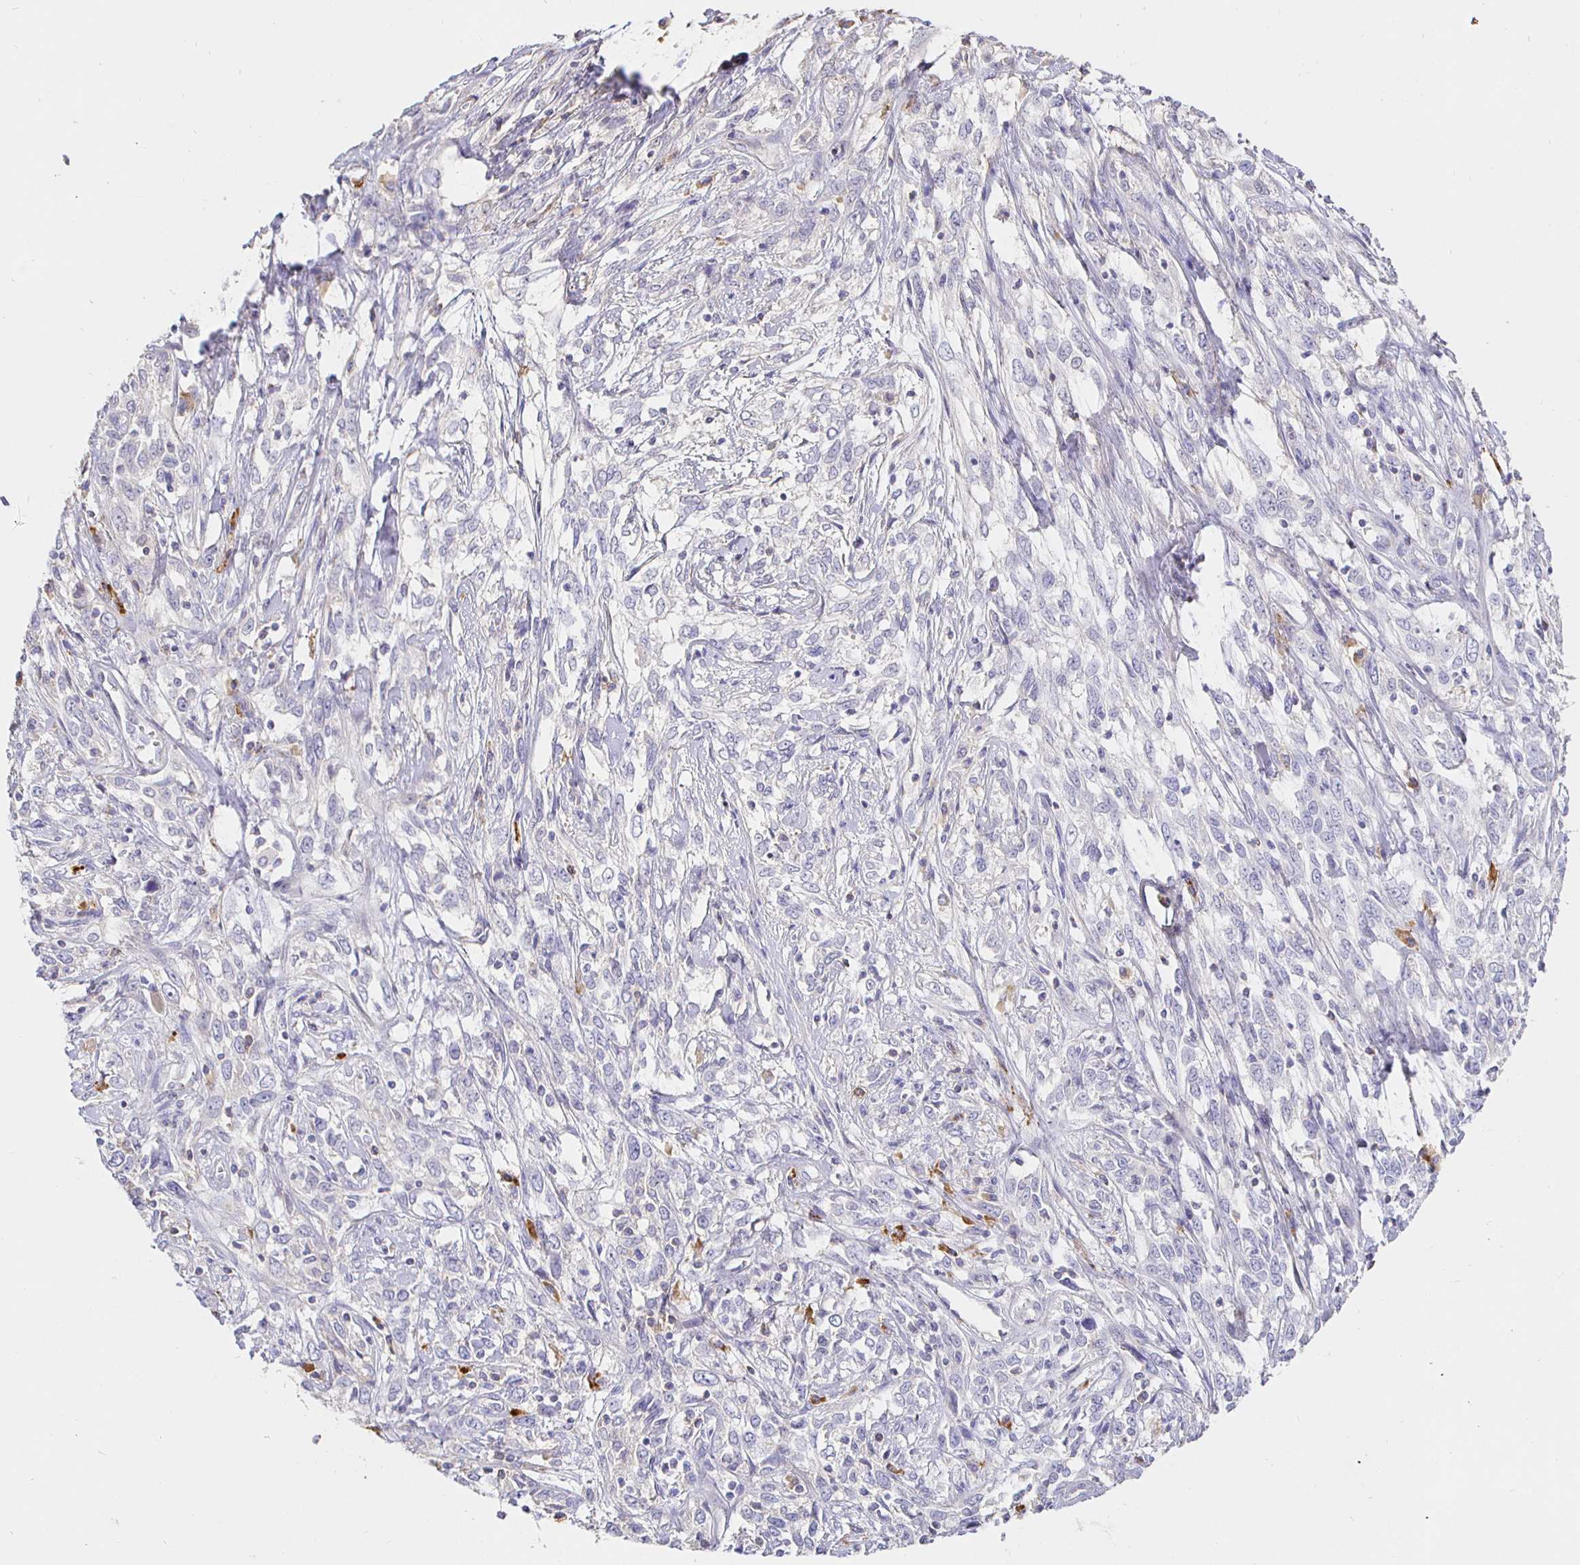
{"staining": {"intensity": "negative", "quantity": "none", "location": "none"}, "tissue": "cervical cancer", "cell_type": "Tumor cells", "image_type": "cancer", "snomed": [{"axis": "morphology", "description": "Adenocarcinoma, NOS"}, {"axis": "topography", "description": "Cervix"}], "caption": "Immunohistochemistry (IHC) micrograph of human cervical cancer stained for a protein (brown), which demonstrates no positivity in tumor cells. Nuclei are stained in blue.", "gene": "CXCR3", "patient": {"sex": "female", "age": 40}}